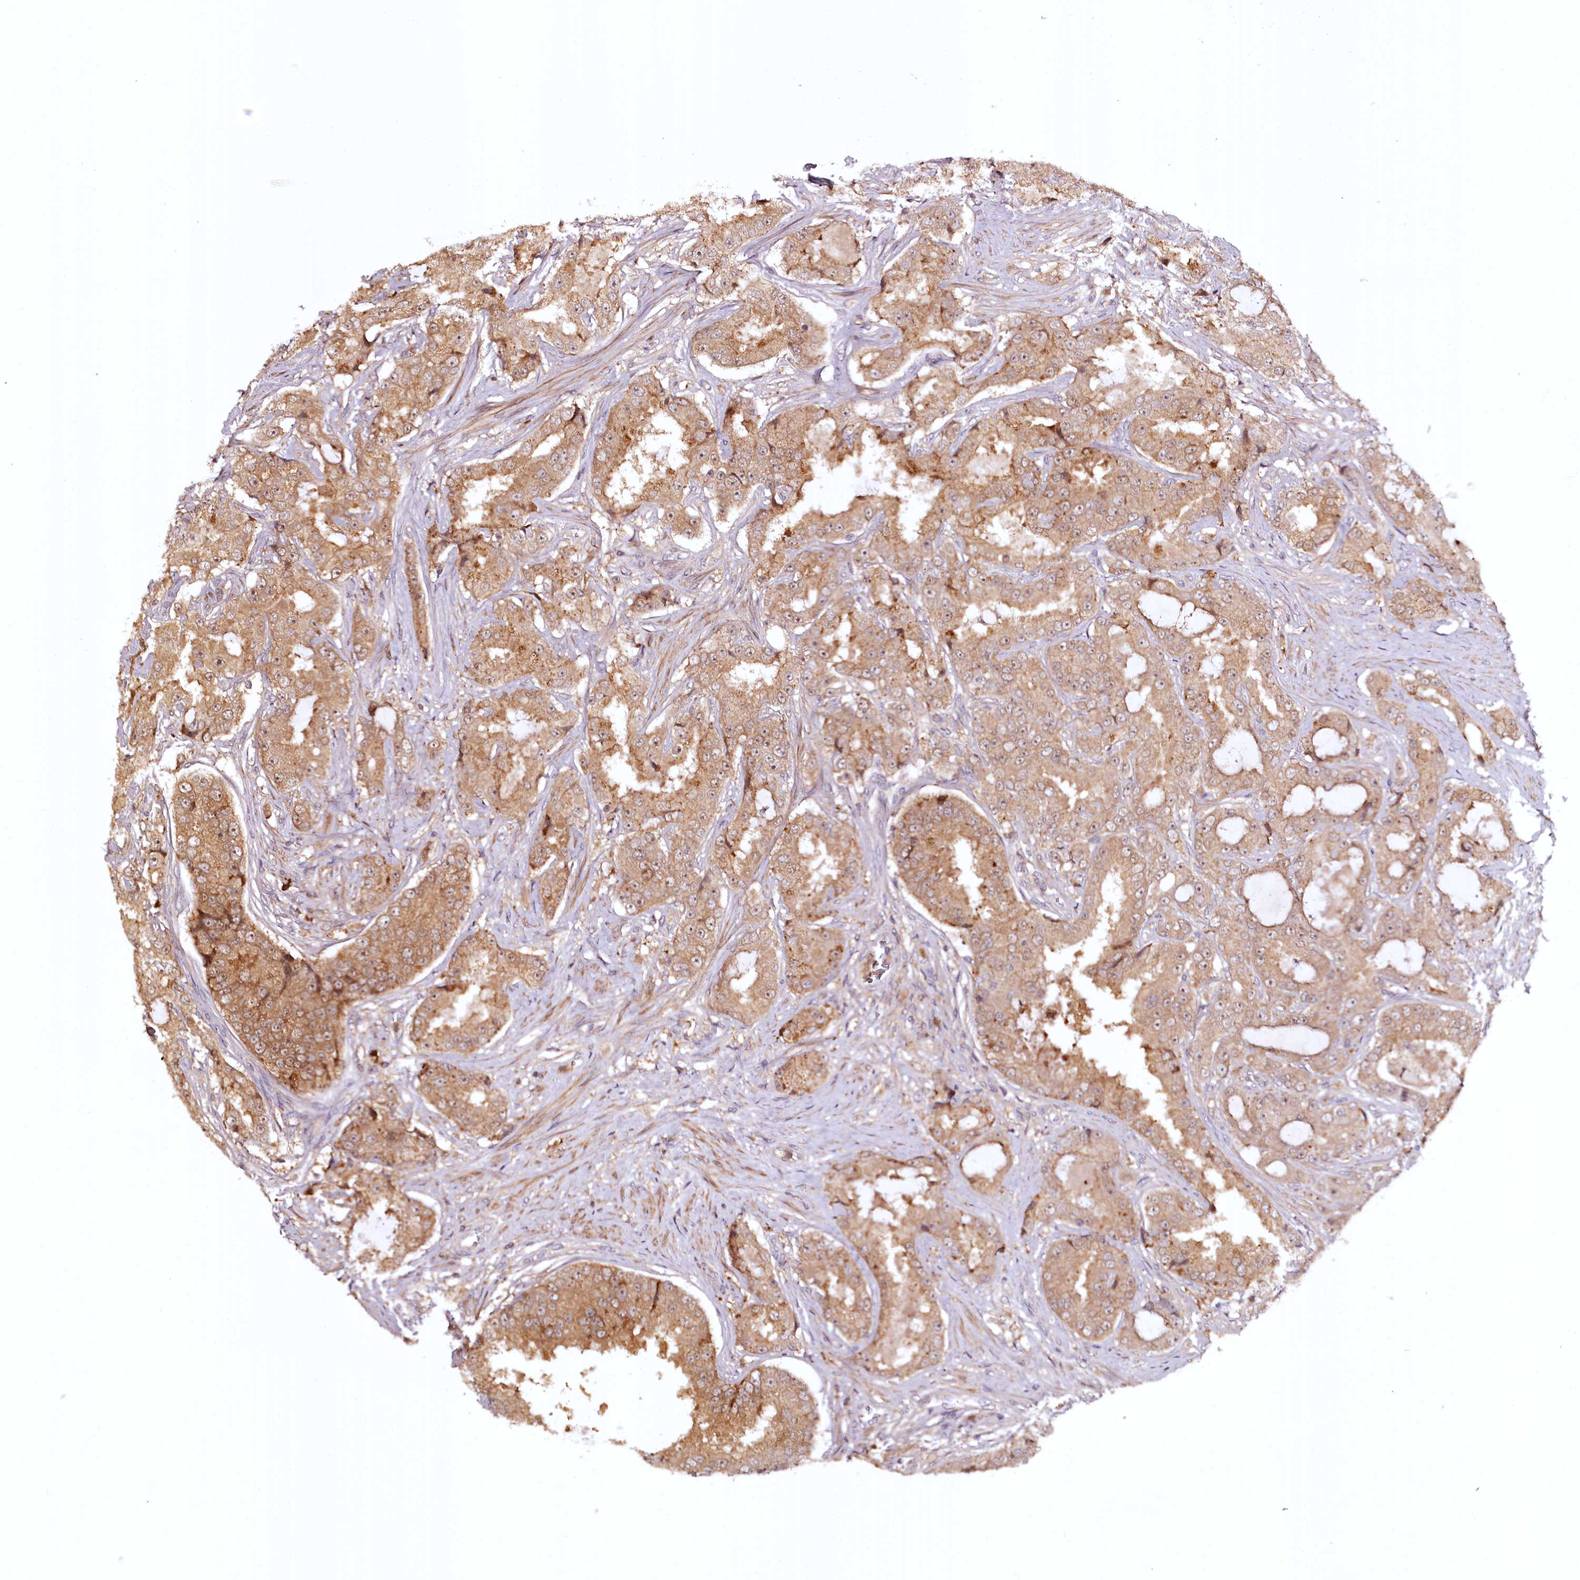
{"staining": {"intensity": "moderate", "quantity": ">75%", "location": "cytoplasmic/membranous"}, "tissue": "prostate cancer", "cell_type": "Tumor cells", "image_type": "cancer", "snomed": [{"axis": "morphology", "description": "Adenocarcinoma, High grade"}, {"axis": "topography", "description": "Prostate"}], "caption": "Protein staining by immunohistochemistry shows moderate cytoplasmic/membranous expression in approximately >75% of tumor cells in prostate cancer.", "gene": "TTC12", "patient": {"sex": "male", "age": 73}}